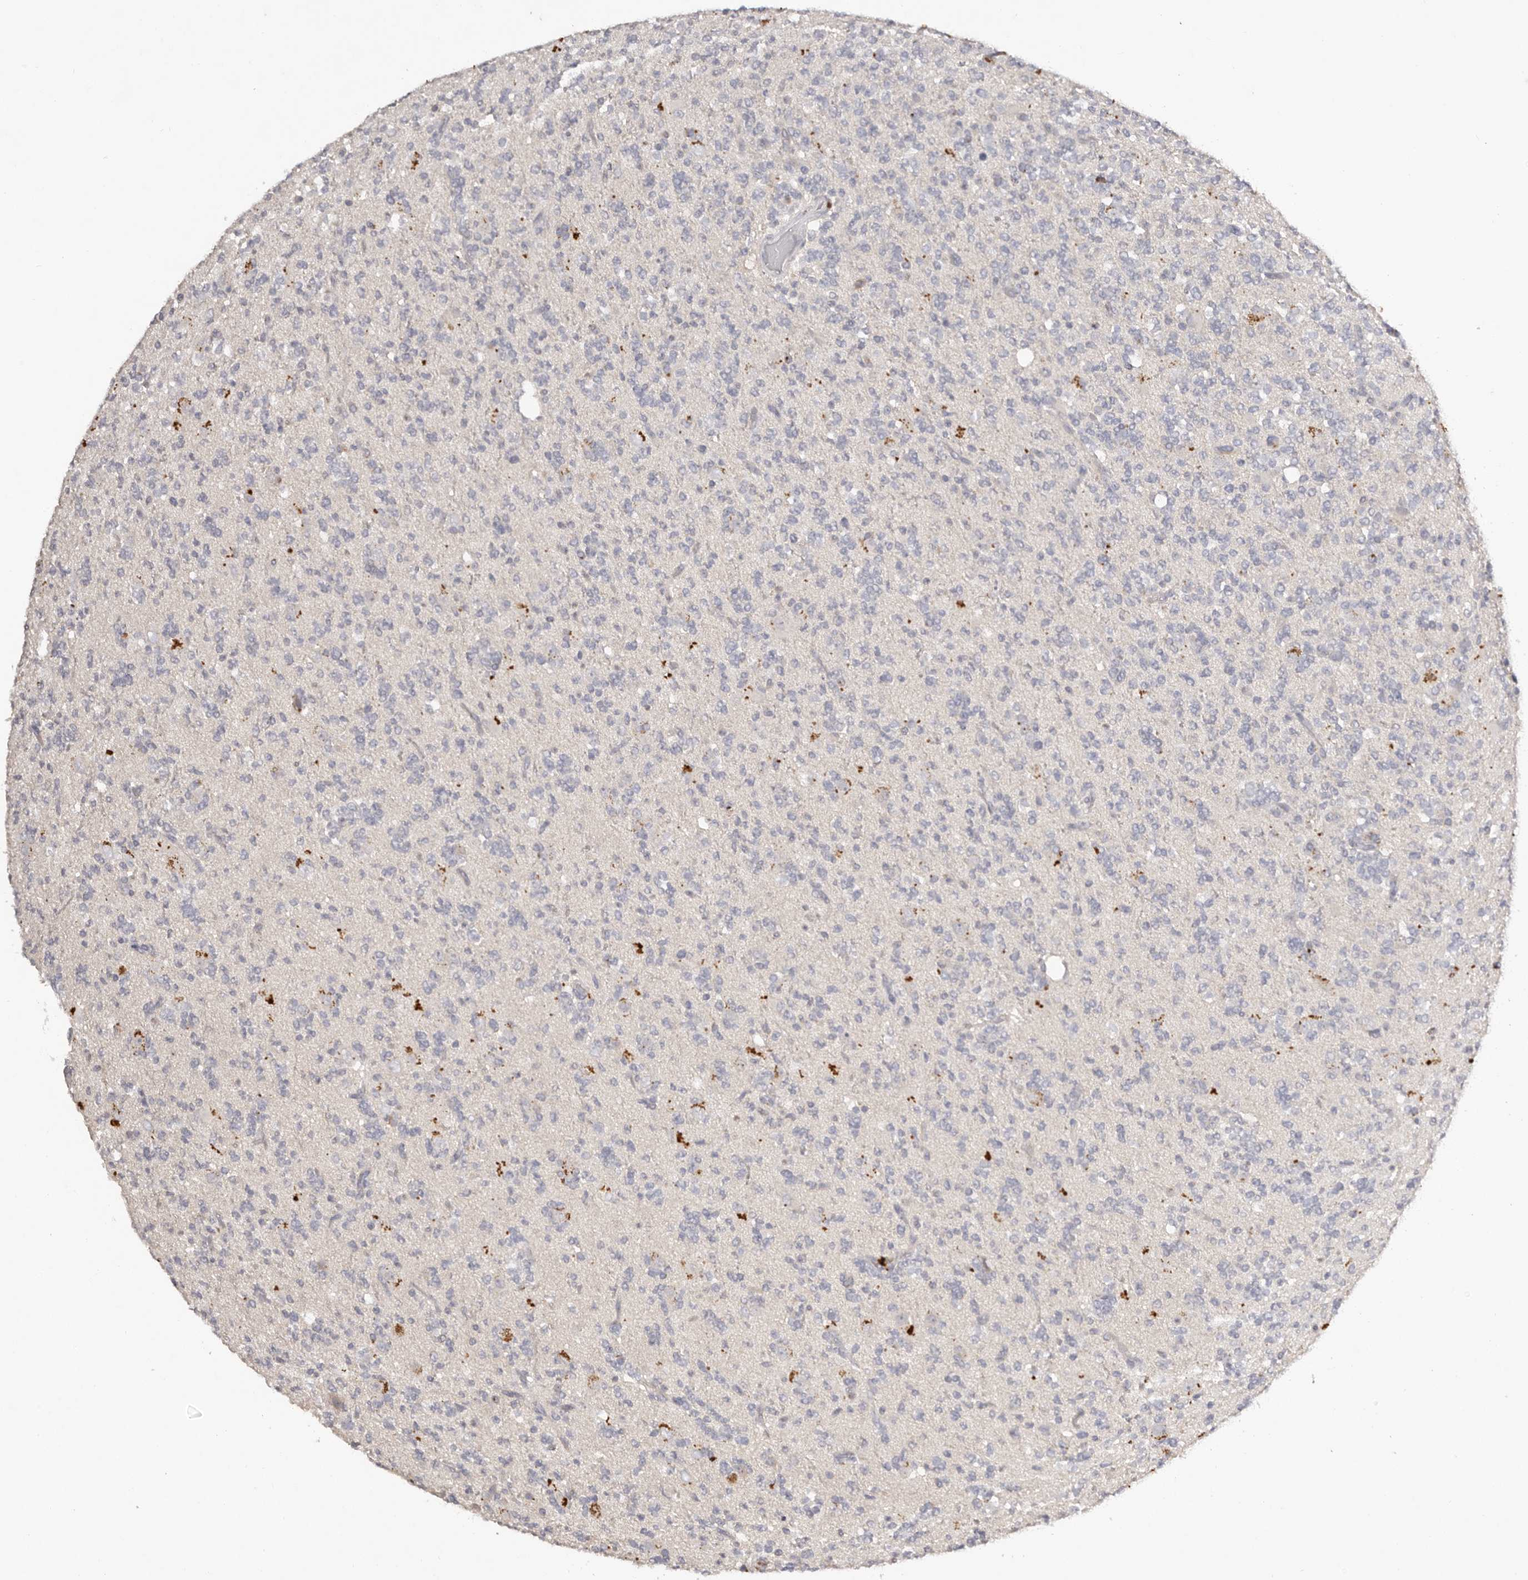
{"staining": {"intensity": "negative", "quantity": "none", "location": "none"}, "tissue": "glioma", "cell_type": "Tumor cells", "image_type": "cancer", "snomed": [{"axis": "morphology", "description": "Glioma, malignant, High grade"}, {"axis": "topography", "description": "Brain"}], "caption": "The IHC histopathology image has no significant expression in tumor cells of glioma tissue. Nuclei are stained in blue.", "gene": "SCUBE2", "patient": {"sex": "female", "age": 62}}